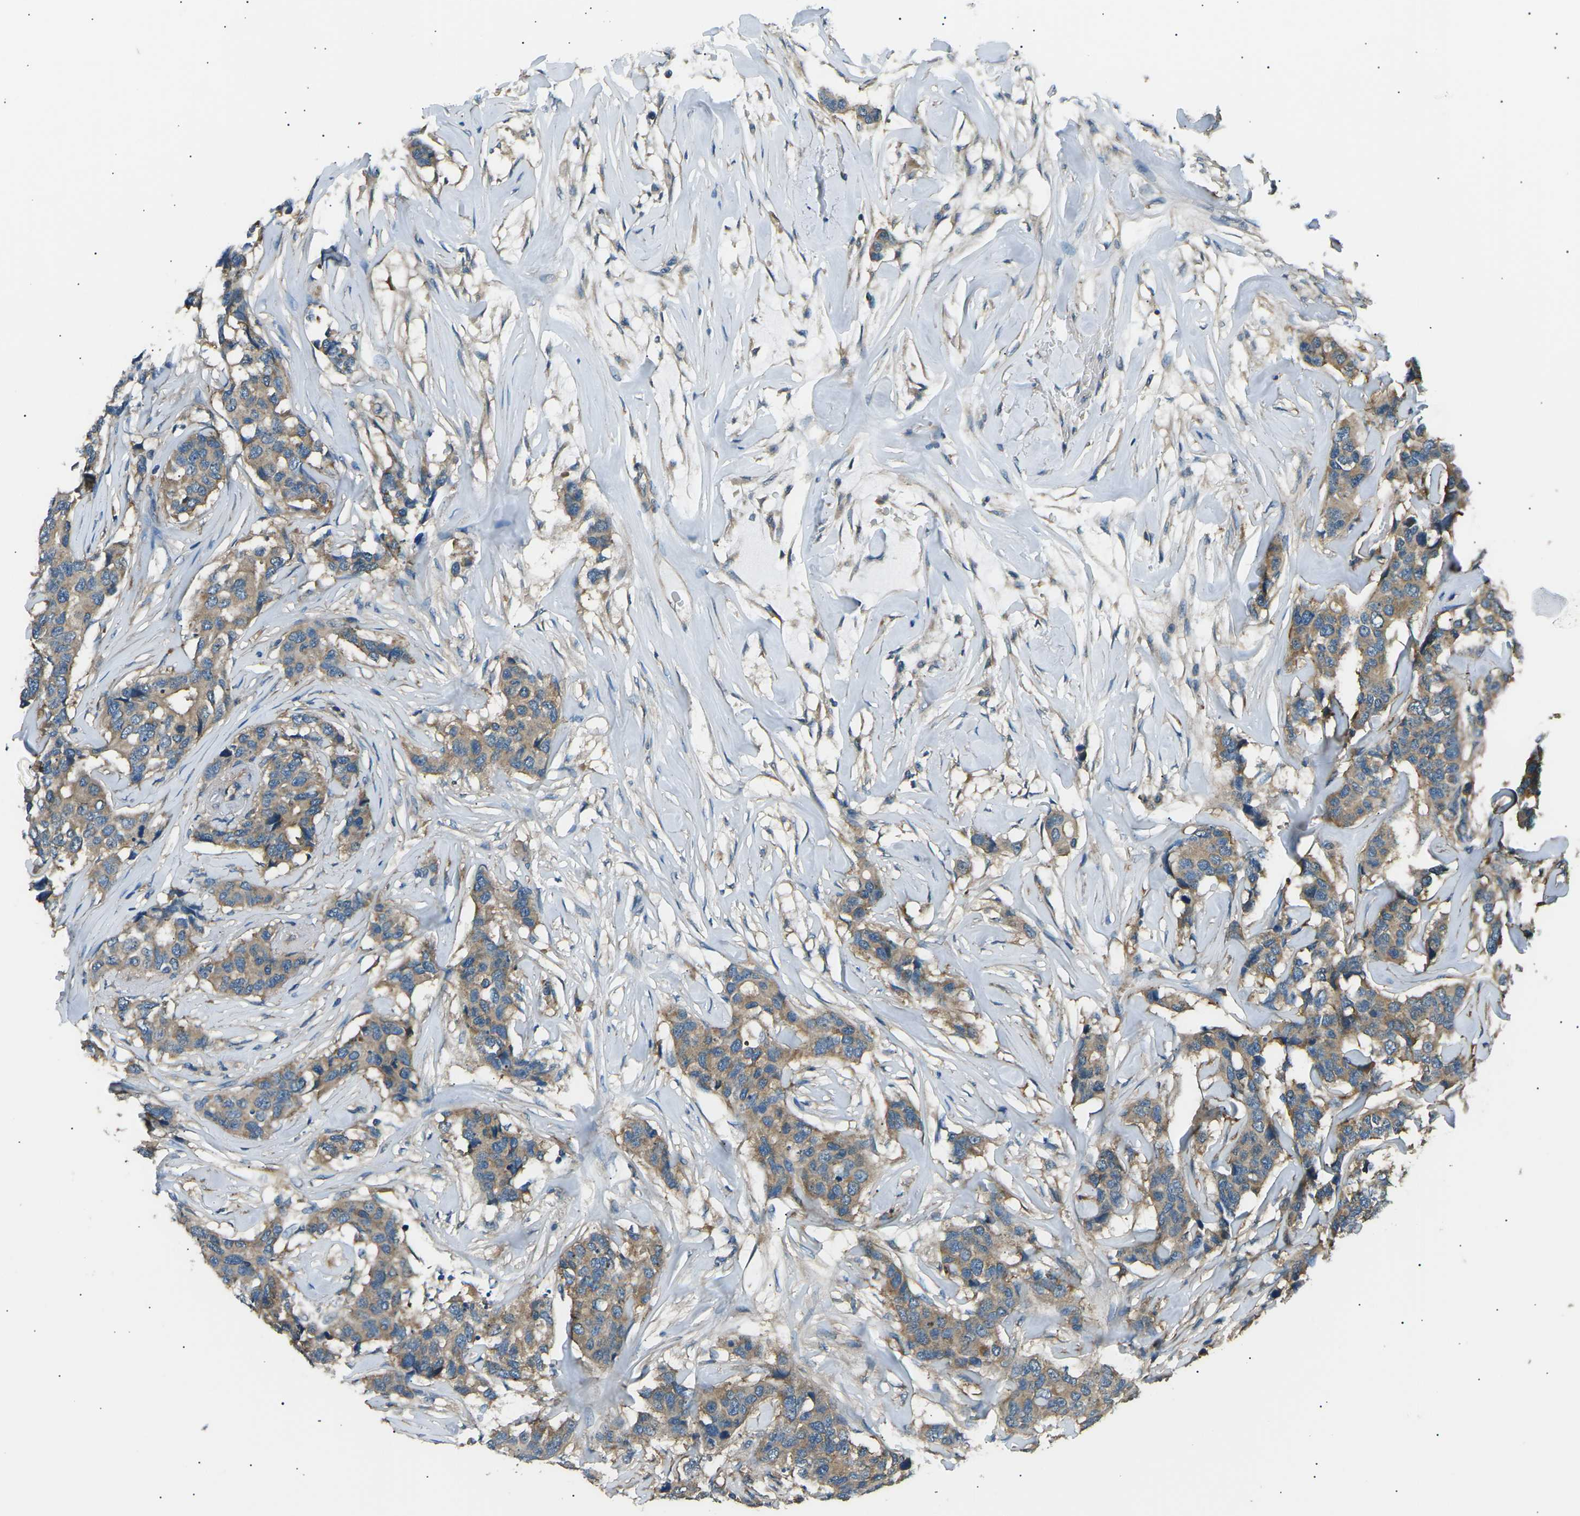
{"staining": {"intensity": "weak", "quantity": ">75%", "location": "cytoplasmic/membranous"}, "tissue": "breast cancer", "cell_type": "Tumor cells", "image_type": "cancer", "snomed": [{"axis": "morphology", "description": "Lobular carcinoma"}, {"axis": "topography", "description": "Breast"}], "caption": "The image displays immunohistochemical staining of lobular carcinoma (breast). There is weak cytoplasmic/membranous expression is present in about >75% of tumor cells. (IHC, brightfield microscopy, high magnification).", "gene": "SLK", "patient": {"sex": "female", "age": 59}}